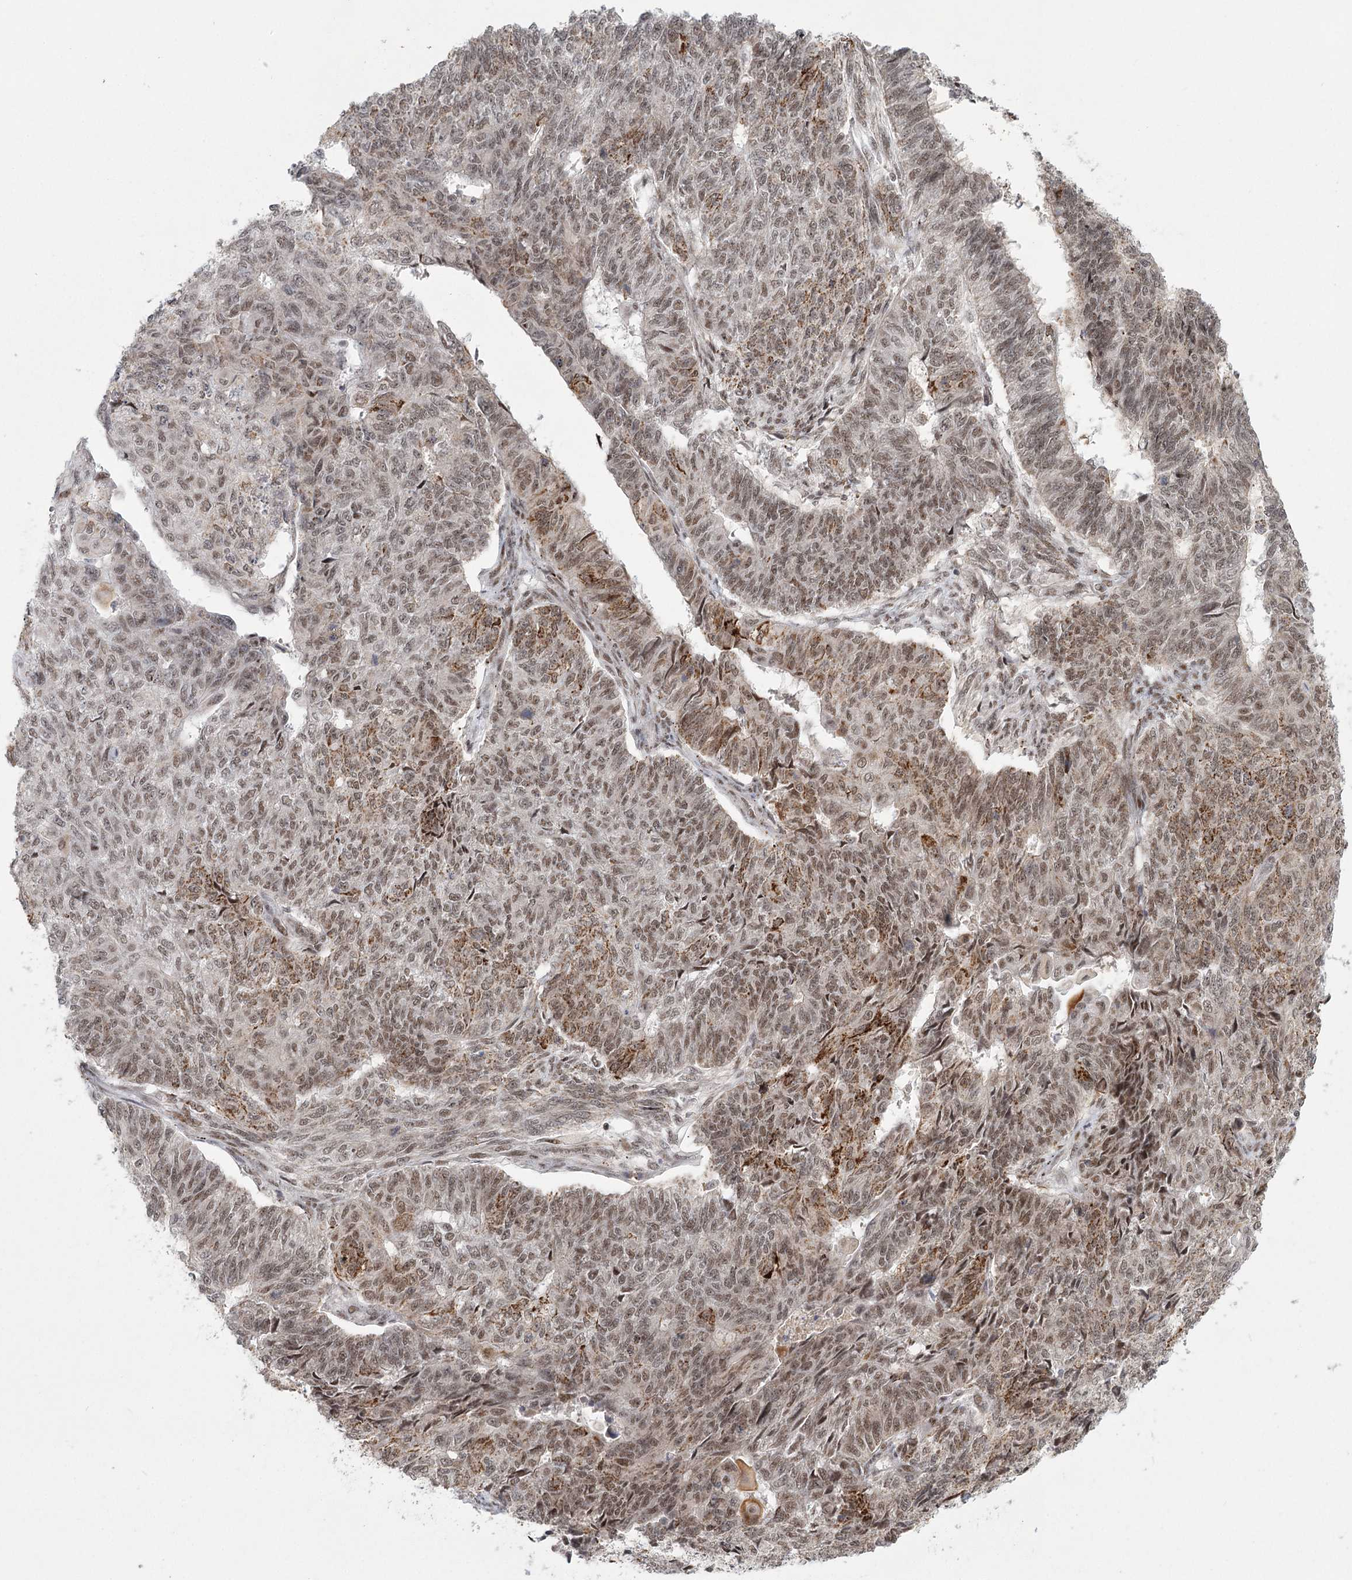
{"staining": {"intensity": "moderate", "quantity": ">75%", "location": "cytoplasmic/membranous,nuclear"}, "tissue": "endometrial cancer", "cell_type": "Tumor cells", "image_type": "cancer", "snomed": [{"axis": "morphology", "description": "Adenocarcinoma, NOS"}, {"axis": "topography", "description": "Endometrium"}], "caption": "Immunohistochemistry micrograph of human endometrial cancer stained for a protein (brown), which shows medium levels of moderate cytoplasmic/membranous and nuclear staining in approximately >75% of tumor cells.", "gene": "CIB4", "patient": {"sex": "female", "age": 32}}